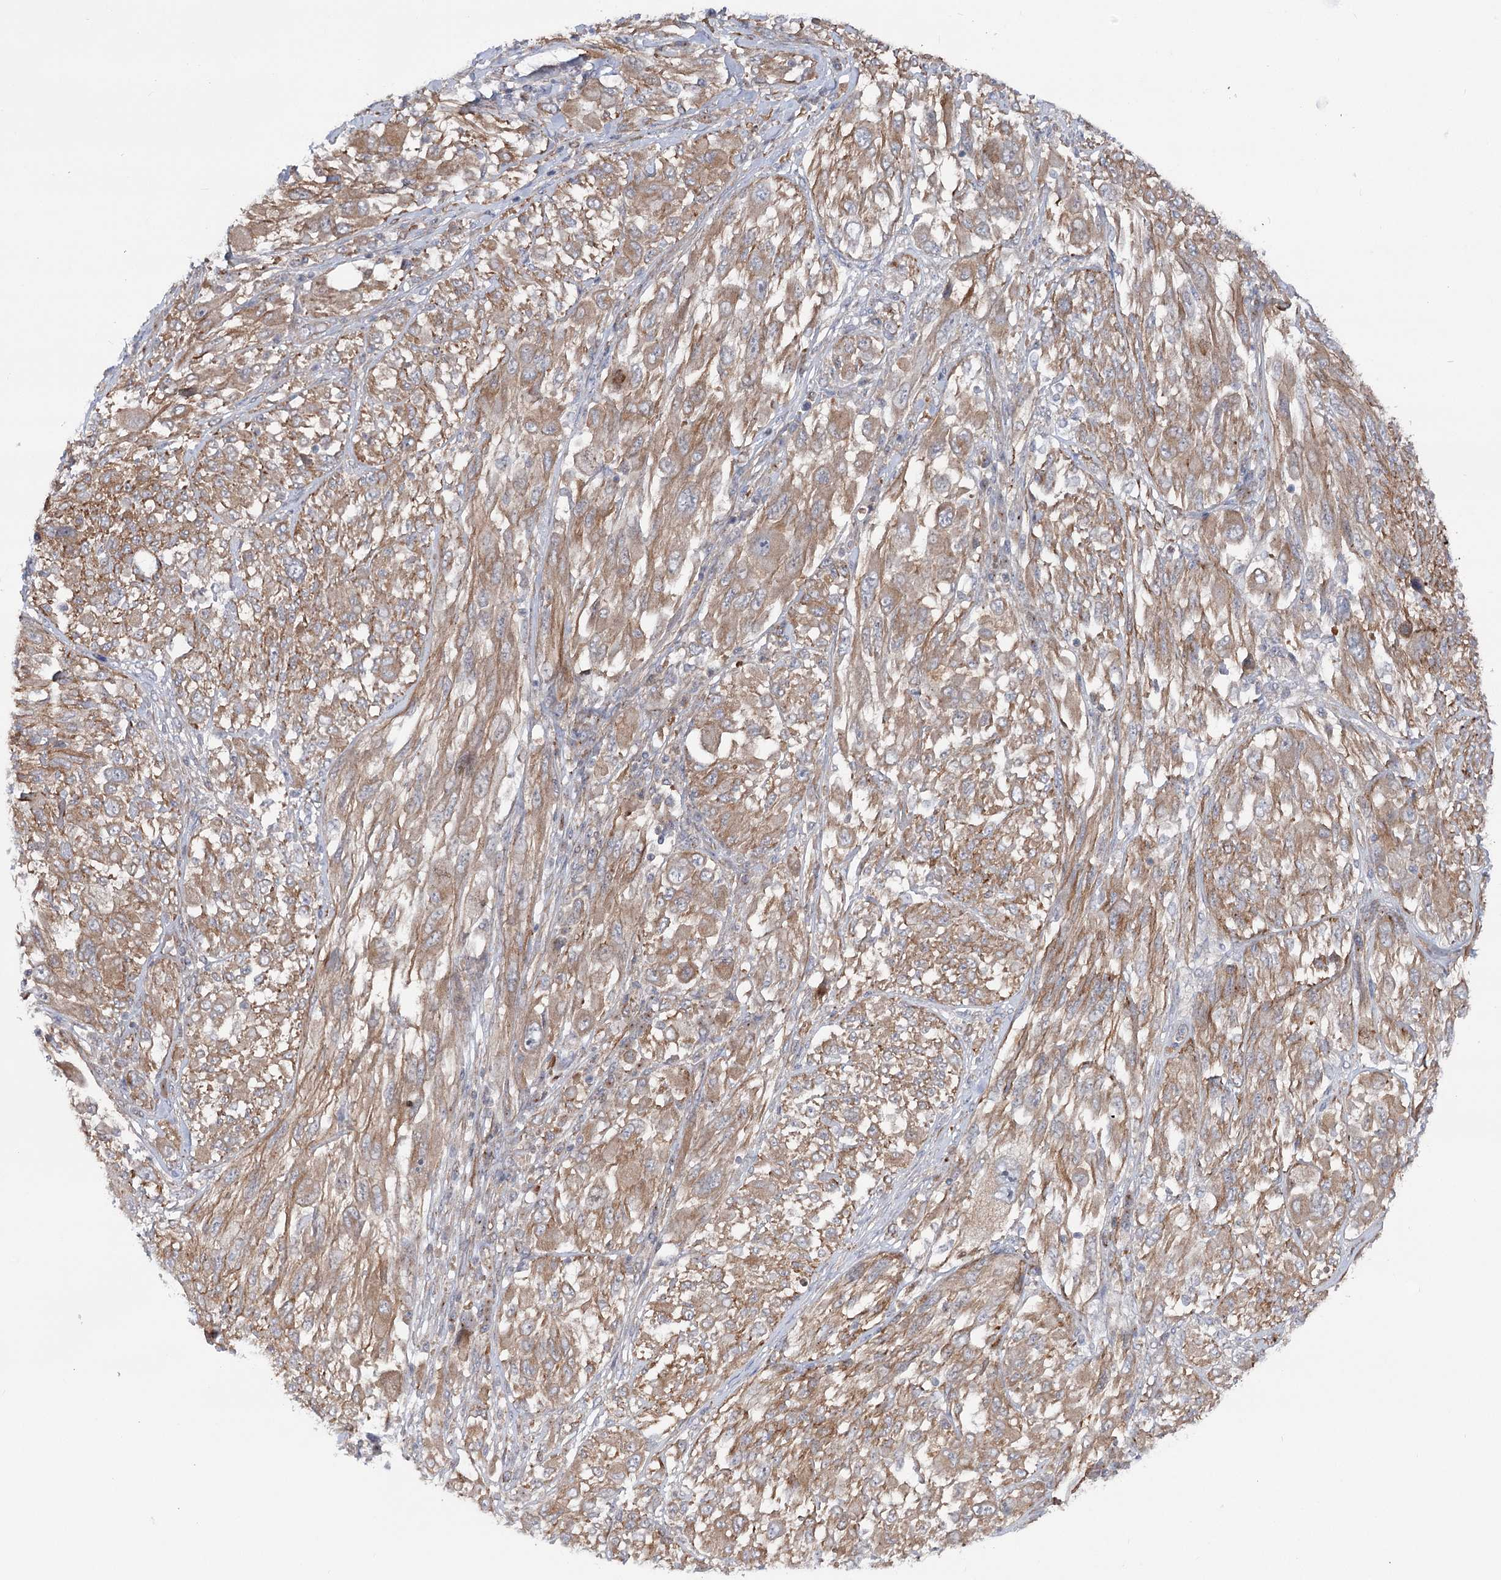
{"staining": {"intensity": "weak", "quantity": ">75%", "location": "cytoplasmic/membranous"}, "tissue": "melanoma", "cell_type": "Tumor cells", "image_type": "cancer", "snomed": [{"axis": "morphology", "description": "Malignant melanoma, NOS"}, {"axis": "topography", "description": "Skin"}], "caption": "A brown stain labels weak cytoplasmic/membranous expression of a protein in melanoma tumor cells.", "gene": "SCN11A", "patient": {"sex": "female", "age": 91}}